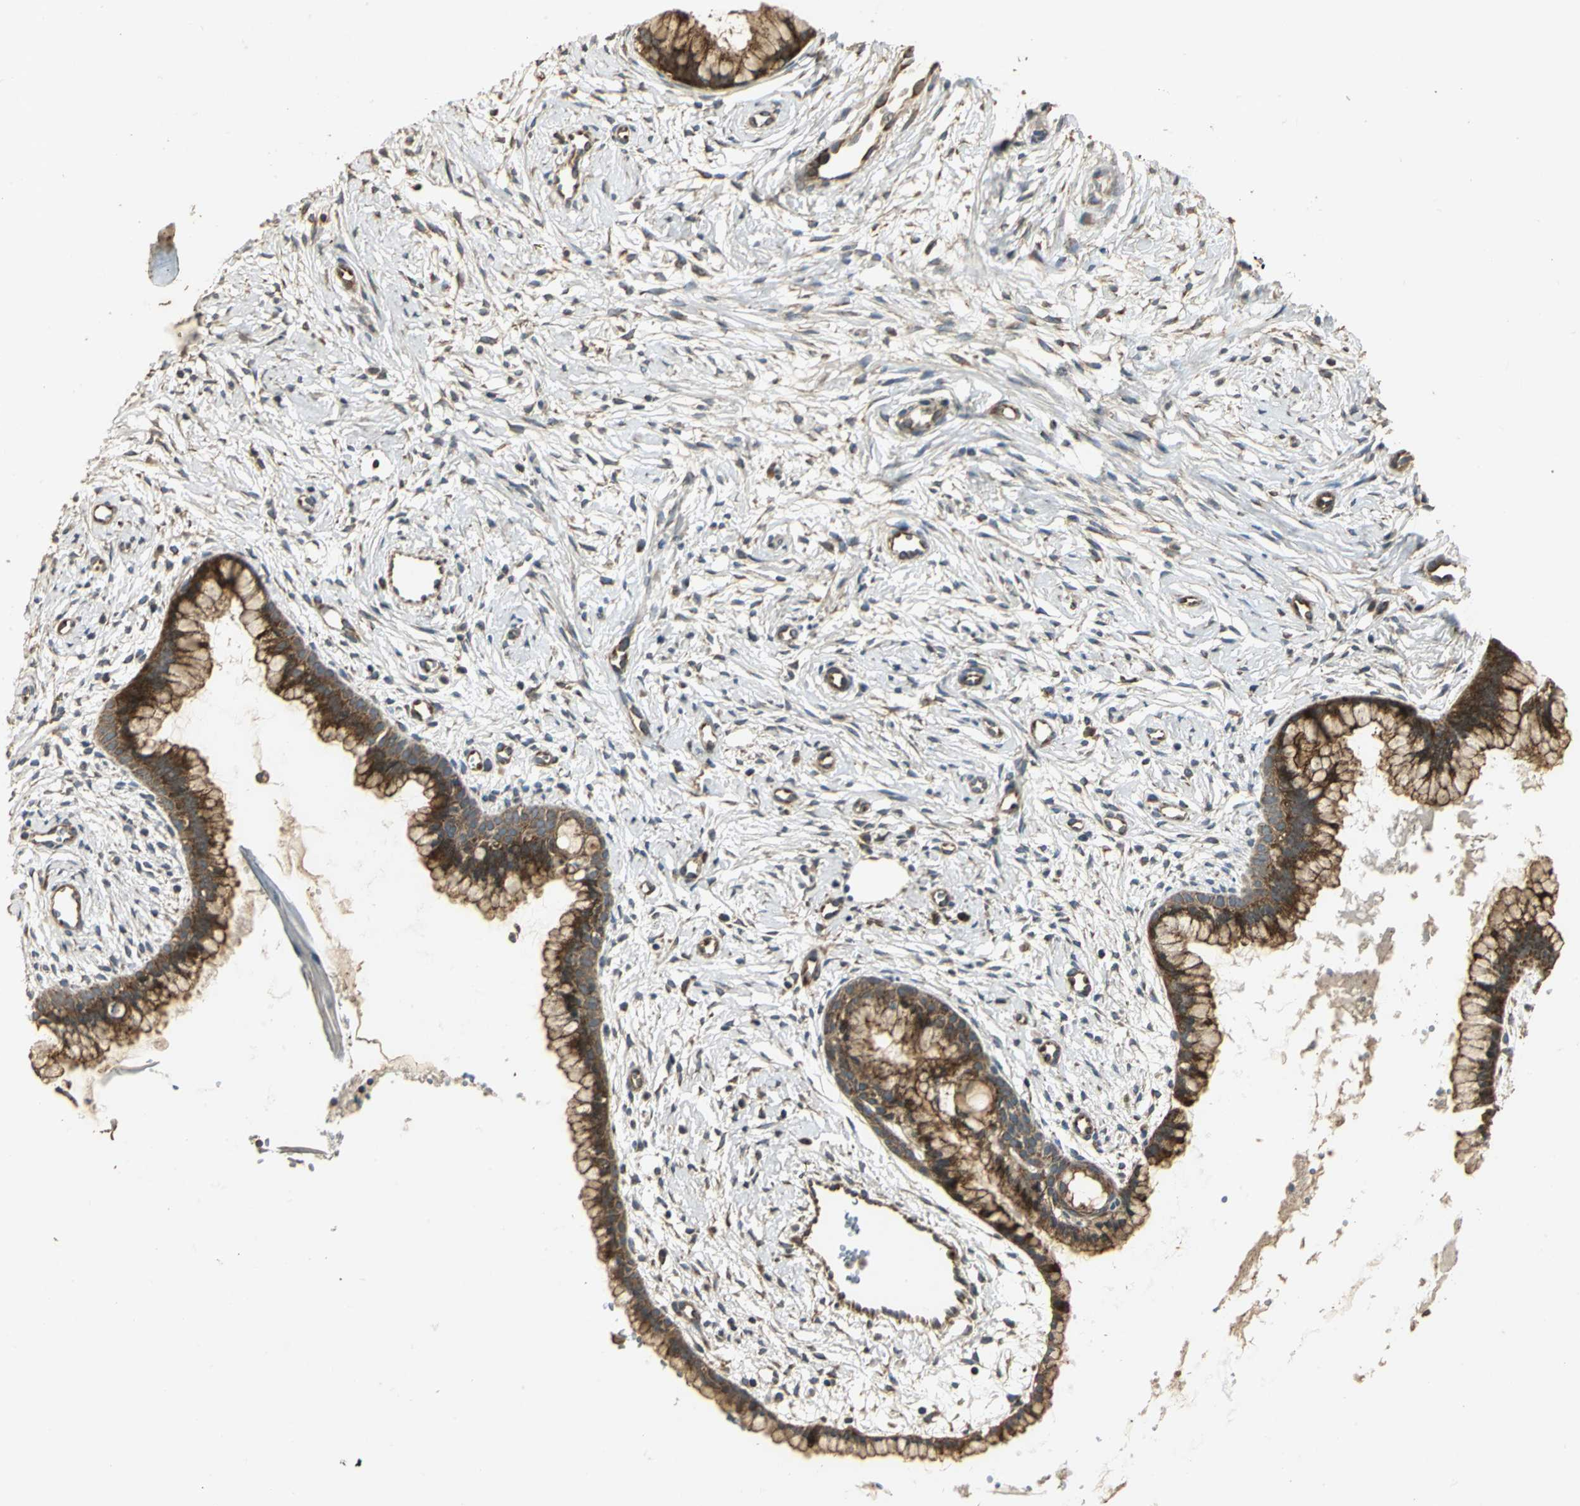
{"staining": {"intensity": "strong", "quantity": ">75%", "location": "cytoplasmic/membranous"}, "tissue": "cervix", "cell_type": "Glandular cells", "image_type": "normal", "snomed": [{"axis": "morphology", "description": "Normal tissue, NOS"}, {"axis": "topography", "description": "Cervix"}], "caption": "Benign cervix exhibits strong cytoplasmic/membranous expression in approximately >75% of glandular cells, visualized by immunohistochemistry. (Brightfield microscopy of DAB IHC at high magnification).", "gene": "KANK1", "patient": {"sex": "female", "age": 39}}